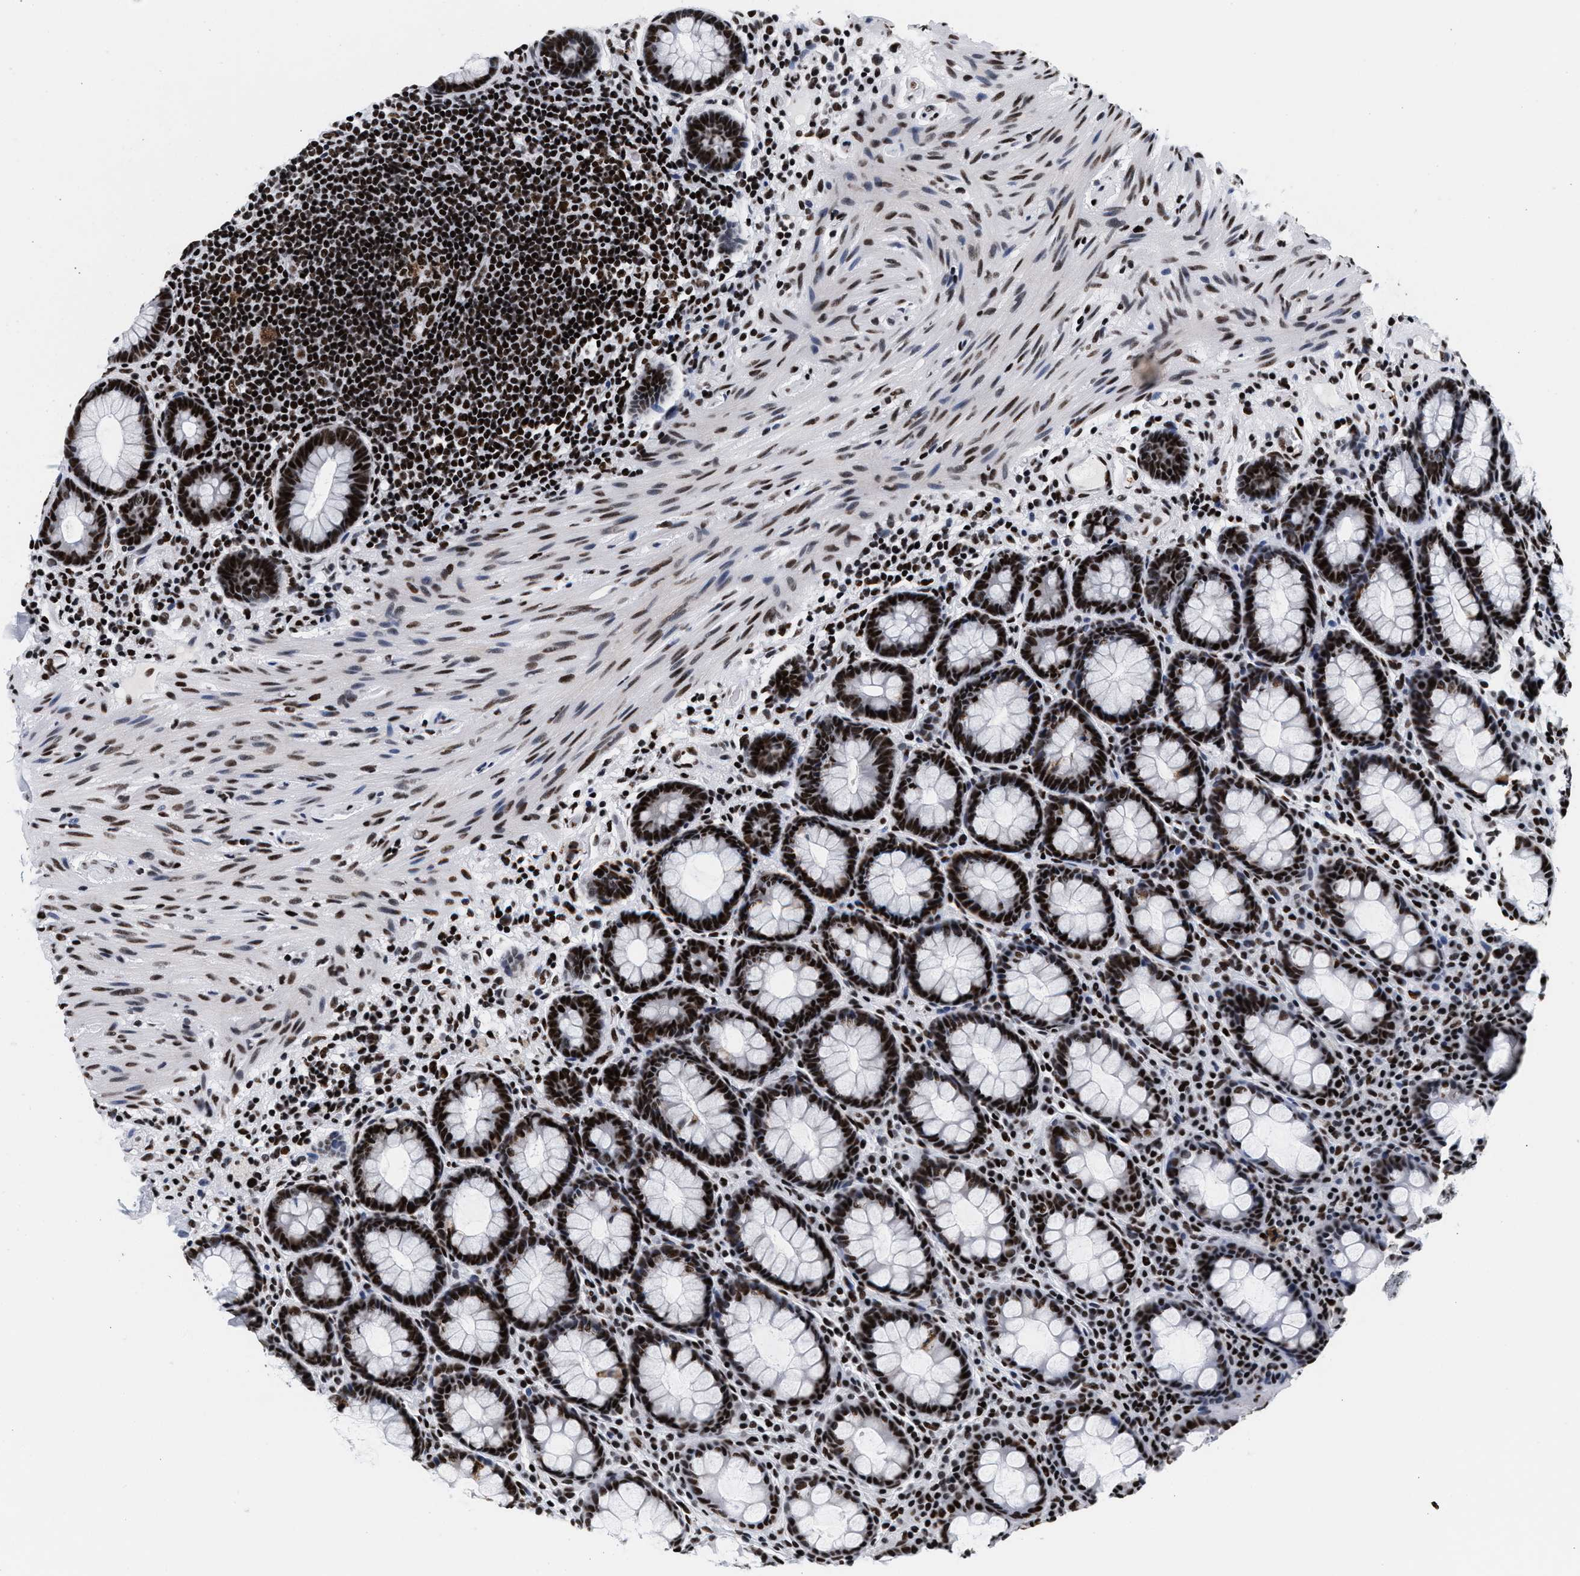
{"staining": {"intensity": "strong", "quantity": ">75%", "location": "nuclear"}, "tissue": "rectum", "cell_type": "Glandular cells", "image_type": "normal", "snomed": [{"axis": "morphology", "description": "Normal tissue, NOS"}, {"axis": "topography", "description": "Rectum"}], "caption": "This histopathology image shows IHC staining of unremarkable human rectum, with high strong nuclear positivity in about >75% of glandular cells.", "gene": "RAD21", "patient": {"sex": "male", "age": 92}}